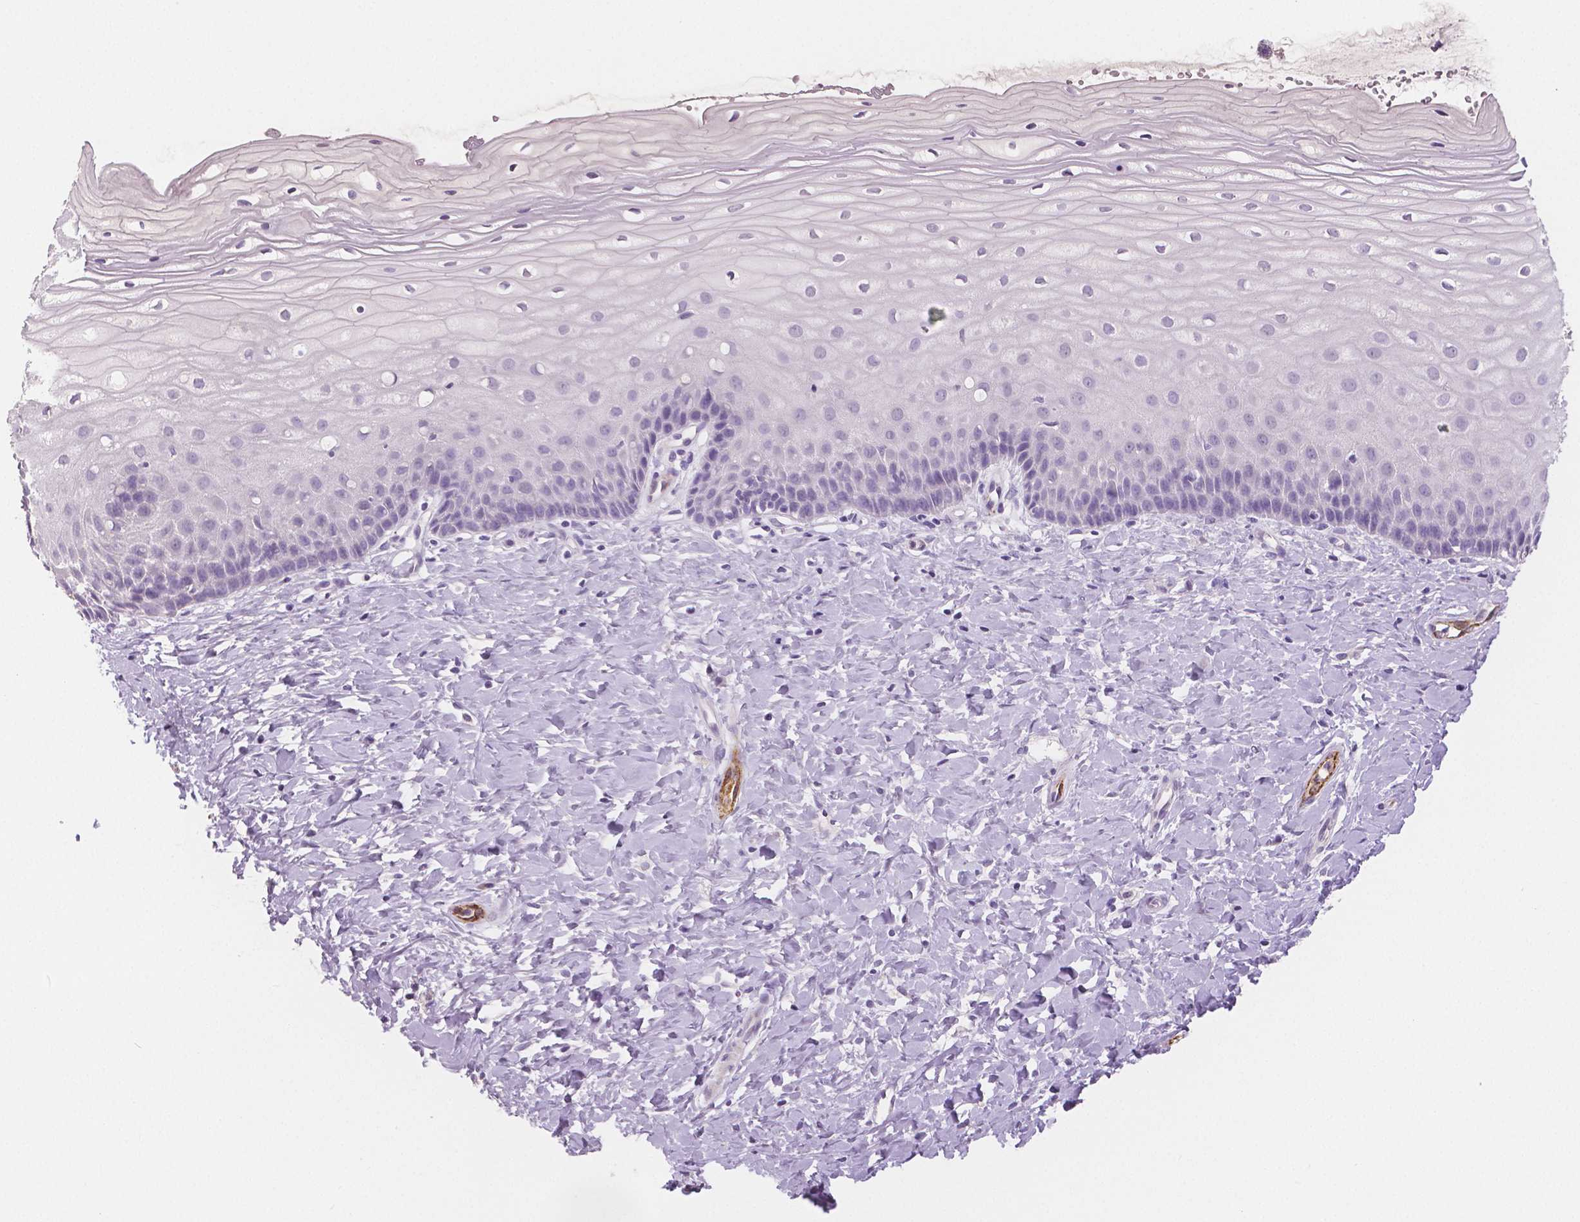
{"staining": {"intensity": "negative", "quantity": "none", "location": "none"}, "tissue": "cervix", "cell_type": "Glandular cells", "image_type": "normal", "snomed": [{"axis": "morphology", "description": "Normal tissue, NOS"}, {"axis": "topography", "description": "Cervix"}], "caption": "High power microscopy image of an immunohistochemistry photomicrograph of unremarkable cervix, revealing no significant positivity in glandular cells.", "gene": "TSPAN7", "patient": {"sex": "female", "age": 37}}